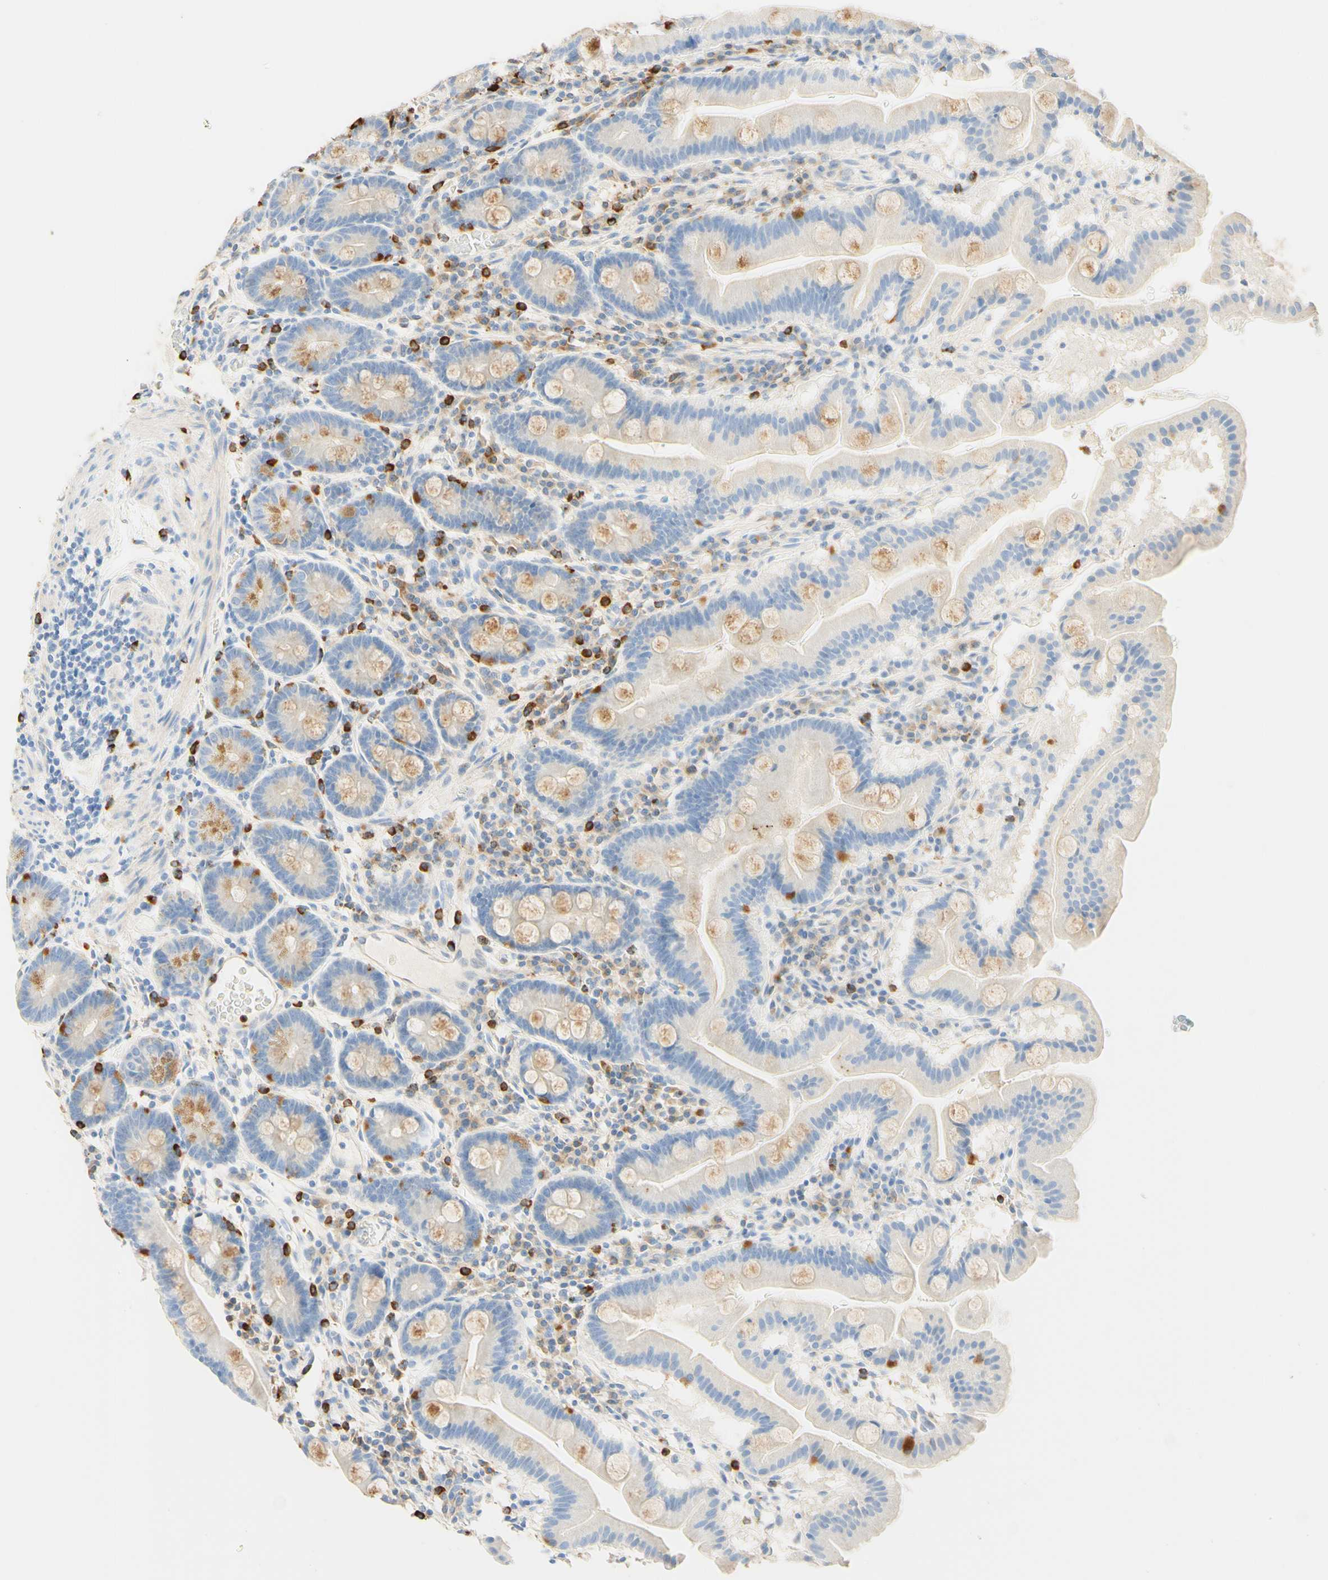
{"staining": {"intensity": "moderate", "quantity": "<25%", "location": "cytoplasmic/membranous"}, "tissue": "duodenum", "cell_type": "Glandular cells", "image_type": "normal", "snomed": [{"axis": "morphology", "description": "Normal tissue, NOS"}, {"axis": "topography", "description": "Duodenum"}], "caption": "Moderate cytoplasmic/membranous protein positivity is seen in about <25% of glandular cells in duodenum. (Brightfield microscopy of DAB IHC at high magnification).", "gene": "CD63", "patient": {"sex": "male", "age": 50}}